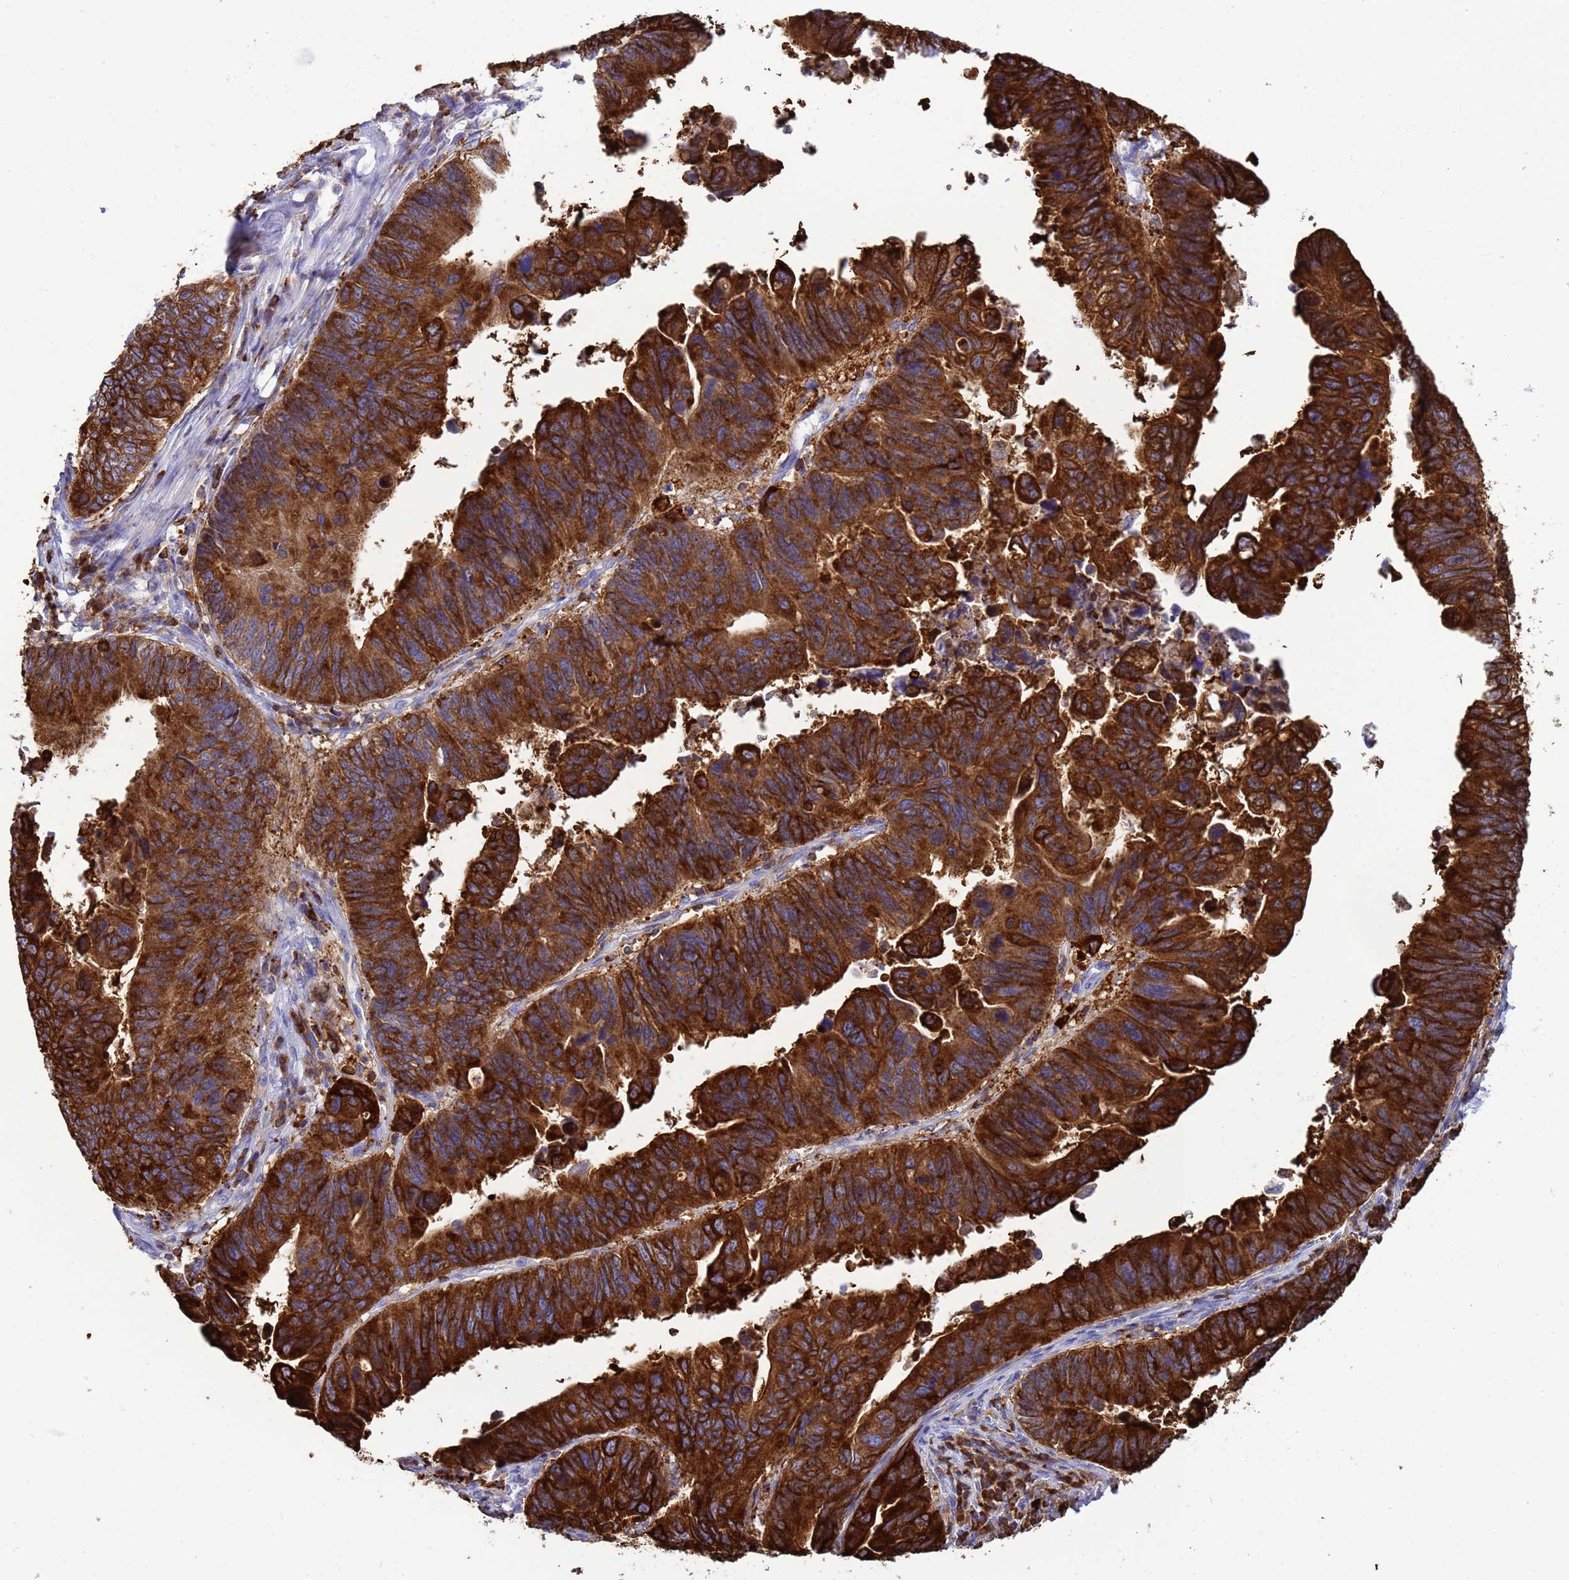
{"staining": {"intensity": "strong", "quantity": ">75%", "location": "cytoplasmic/membranous"}, "tissue": "stomach cancer", "cell_type": "Tumor cells", "image_type": "cancer", "snomed": [{"axis": "morphology", "description": "Adenocarcinoma, NOS"}, {"axis": "topography", "description": "Stomach"}], "caption": "The photomicrograph shows staining of stomach adenocarcinoma, revealing strong cytoplasmic/membranous protein expression (brown color) within tumor cells. The staining was performed using DAB (3,3'-diaminobenzidine) to visualize the protein expression in brown, while the nuclei were stained in blue with hematoxylin (Magnification: 20x).", "gene": "EZR", "patient": {"sex": "male", "age": 59}}